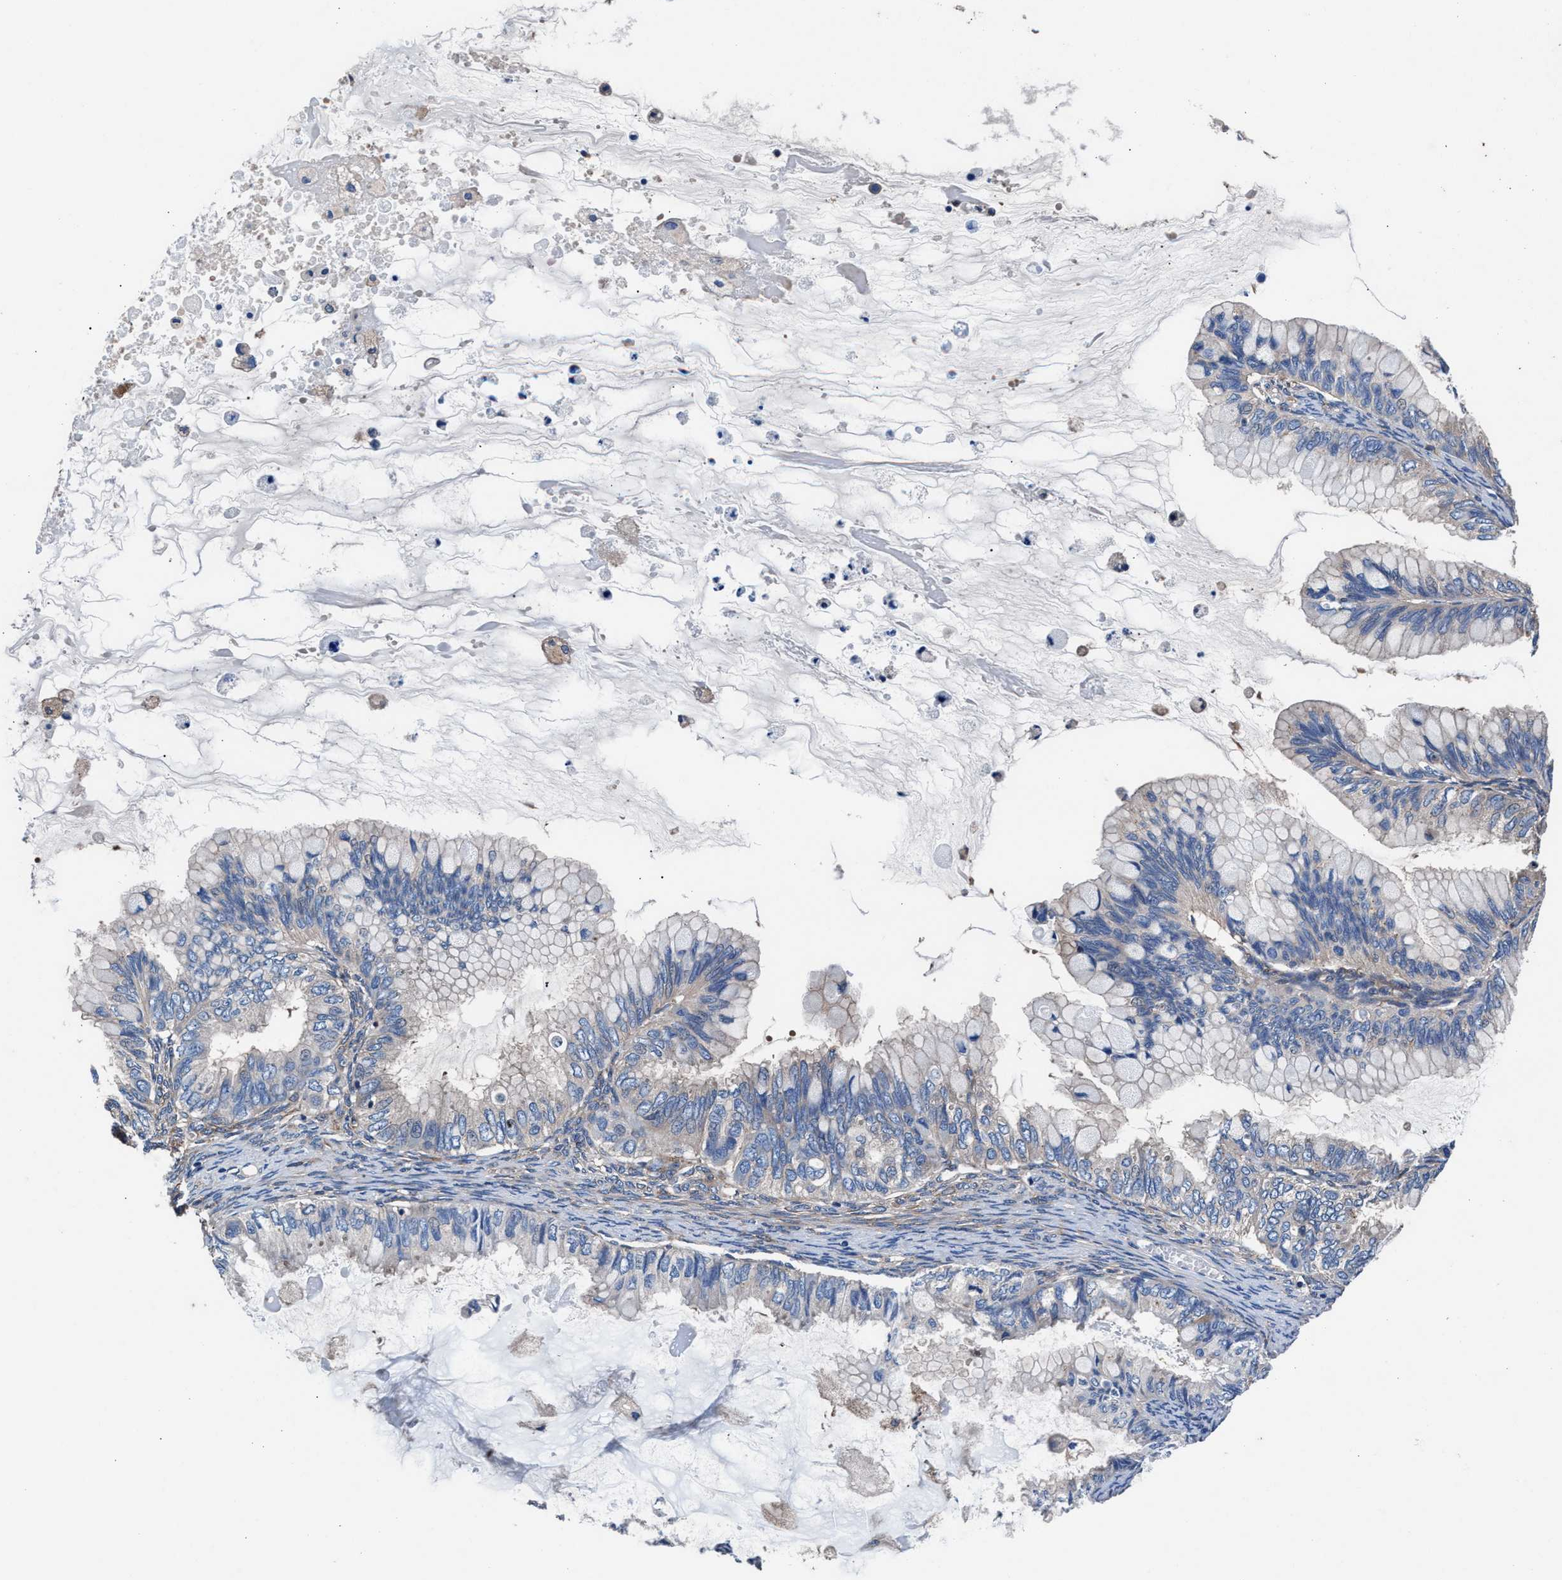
{"staining": {"intensity": "negative", "quantity": "none", "location": "none"}, "tissue": "ovarian cancer", "cell_type": "Tumor cells", "image_type": "cancer", "snomed": [{"axis": "morphology", "description": "Cystadenocarcinoma, mucinous, NOS"}, {"axis": "topography", "description": "Ovary"}], "caption": "Immunohistochemistry (IHC) photomicrograph of neoplastic tissue: human mucinous cystadenocarcinoma (ovarian) stained with DAB (3,3'-diaminobenzidine) exhibits no significant protein staining in tumor cells.", "gene": "SH3GL1", "patient": {"sex": "female", "age": 80}}